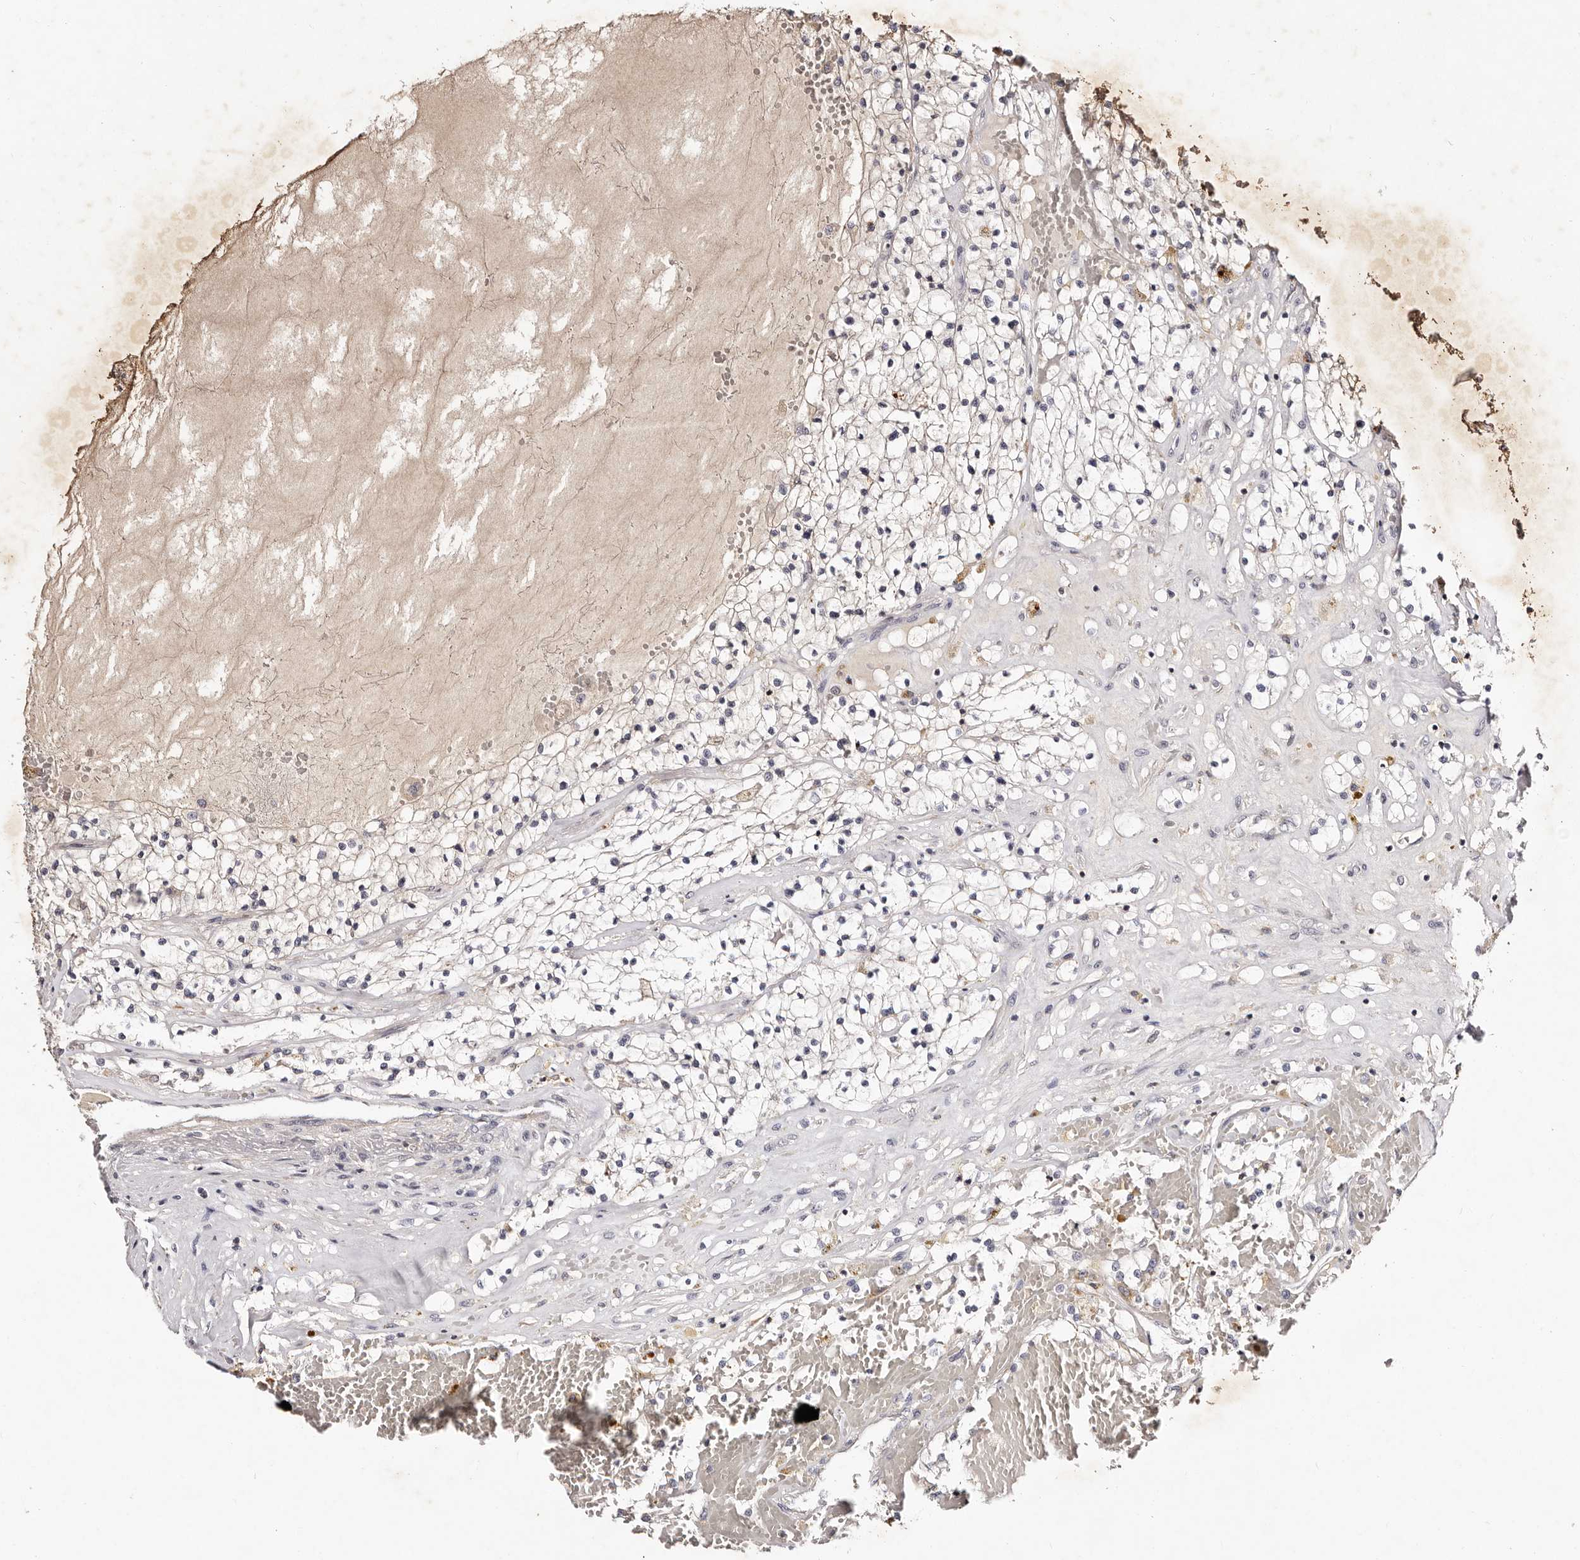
{"staining": {"intensity": "negative", "quantity": "none", "location": "none"}, "tissue": "renal cancer", "cell_type": "Tumor cells", "image_type": "cancer", "snomed": [{"axis": "morphology", "description": "Normal tissue, NOS"}, {"axis": "morphology", "description": "Adenocarcinoma, NOS"}, {"axis": "topography", "description": "Kidney"}], "caption": "An immunohistochemistry histopathology image of renal cancer (adenocarcinoma) is shown. There is no staining in tumor cells of renal cancer (adenocarcinoma). (Brightfield microscopy of DAB immunohistochemistry (IHC) at high magnification).", "gene": "MRPS33", "patient": {"sex": "male", "age": 68}}